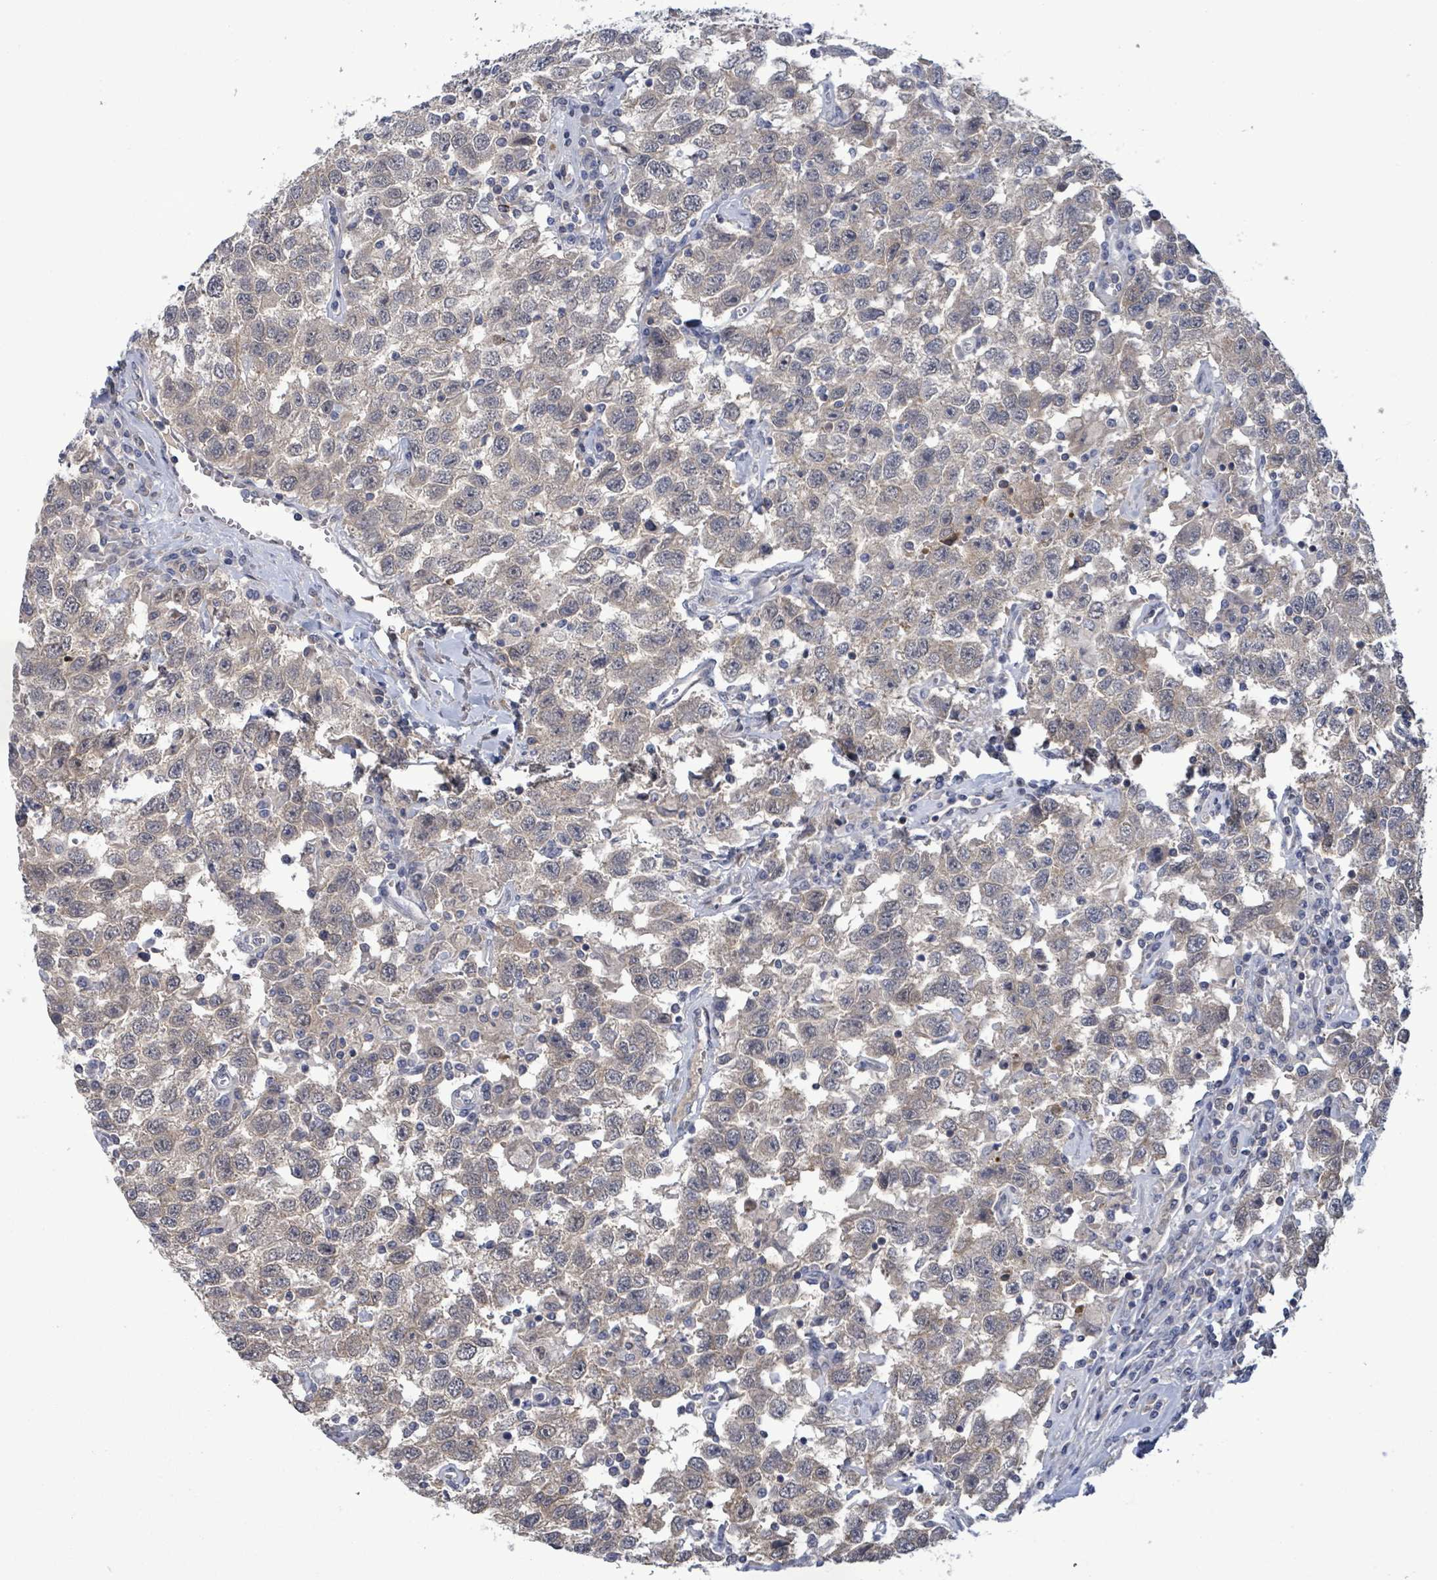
{"staining": {"intensity": "weak", "quantity": "<25%", "location": "cytoplasmic/membranous"}, "tissue": "testis cancer", "cell_type": "Tumor cells", "image_type": "cancer", "snomed": [{"axis": "morphology", "description": "Seminoma, NOS"}, {"axis": "topography", "description": "Testis"}], "caption": "Tumor cells show no significant protein positivity in testis seminoma.", "gene": "AMMECR1", "patient": {"sex": "male", "age": 41}}